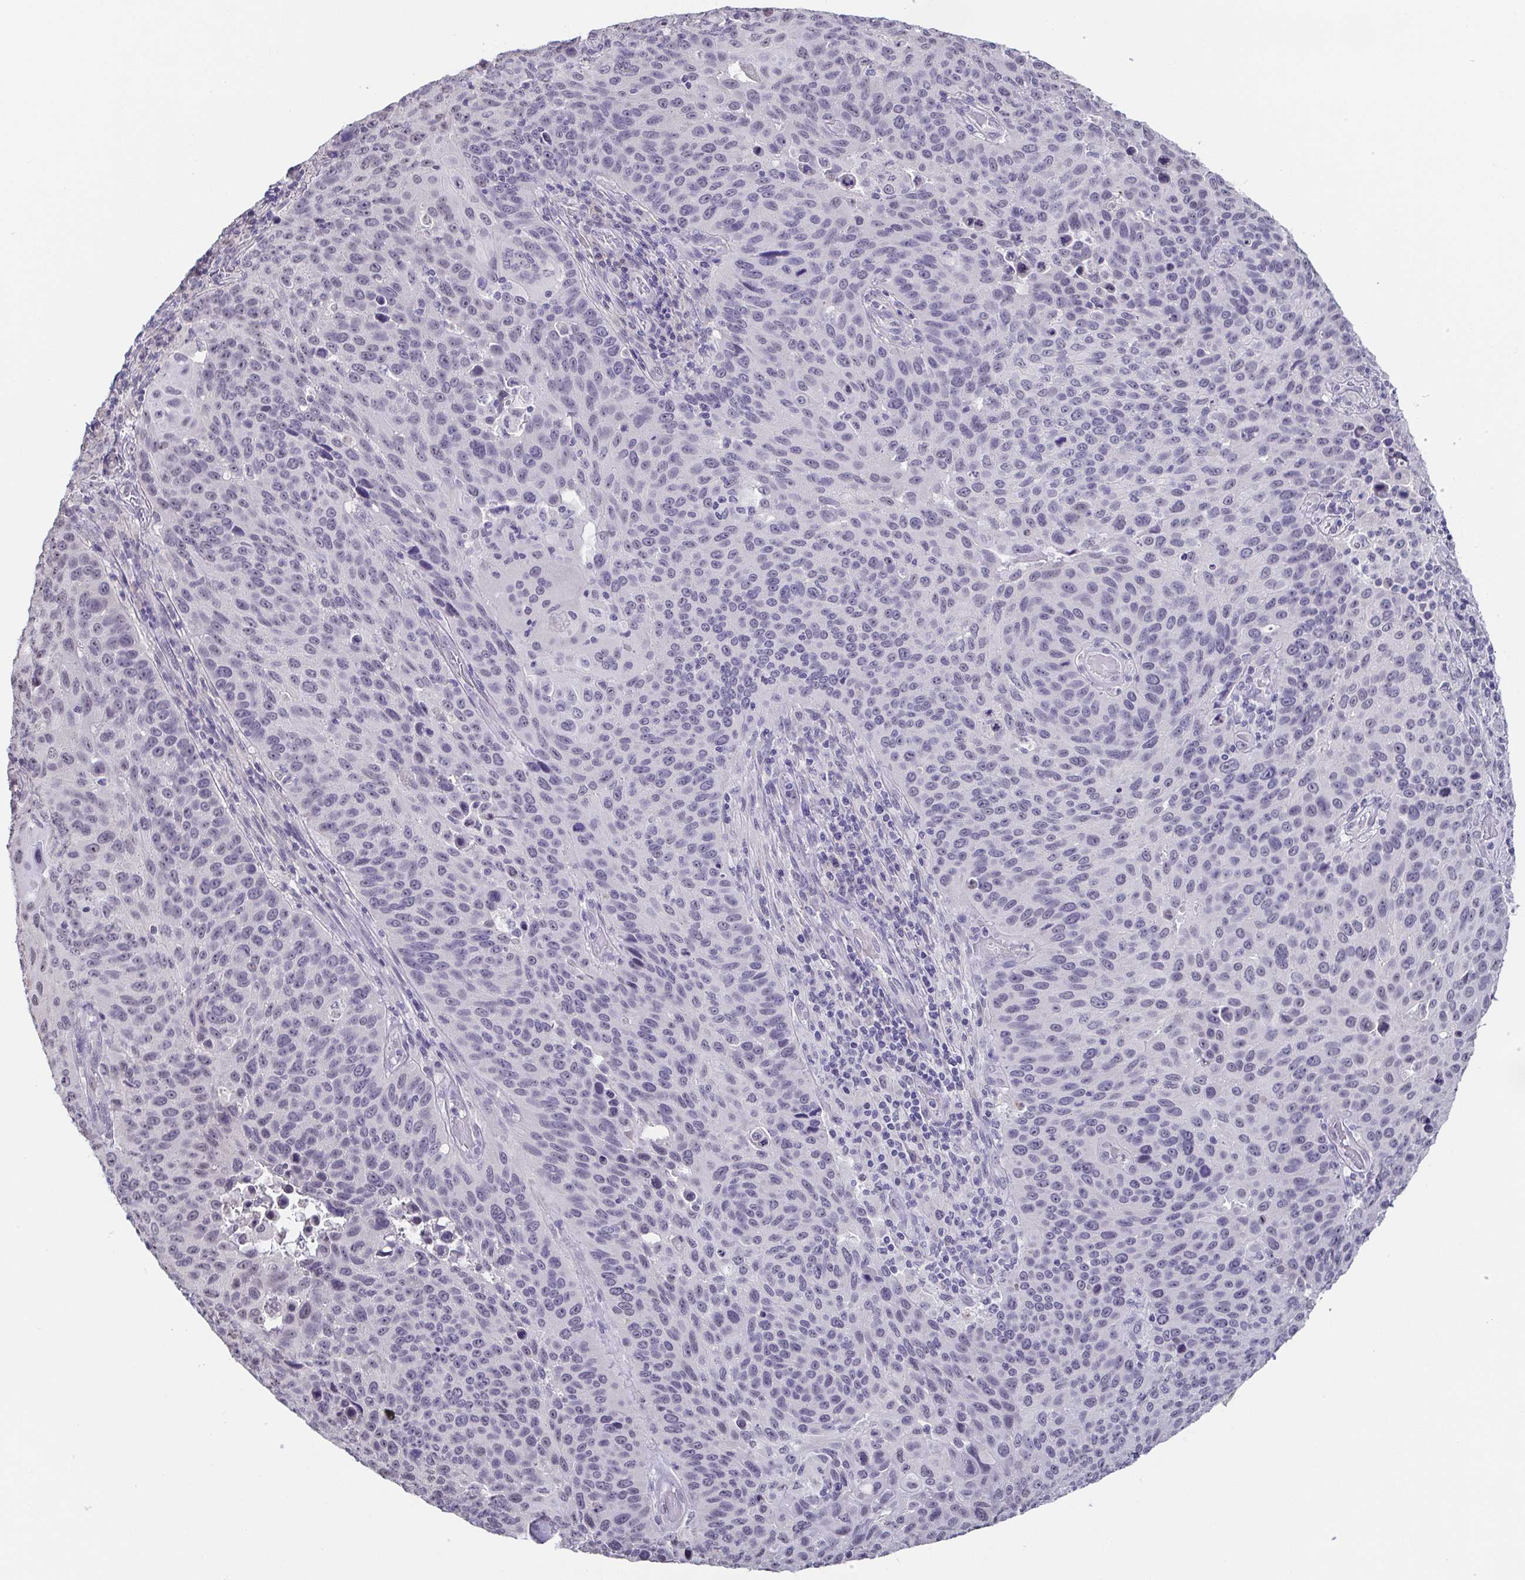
{"staining": {"intensity": "negative", "quantity": "none", "location": "none"}, "tissue": "lung cancer", "cell_type": "Tumor cells", "image_type": "cancer", "snomed": [{"axis": "morphology", "description": "Squamous cell carcinoma, NOS"}, {"axis": "topography", "description": "Lung"}], "caption": "DAB (3,3'-diaminobenzidine) immunohistochemical staining of lung cancer shows no significant expression in tumor cells. (Stains: DAB IHC with hematoxylin counter stain, Microscopy: brightfield microscopy at high magnification).", "gene": "NEFH", "patient": {"sex": "male", "age": 68}}